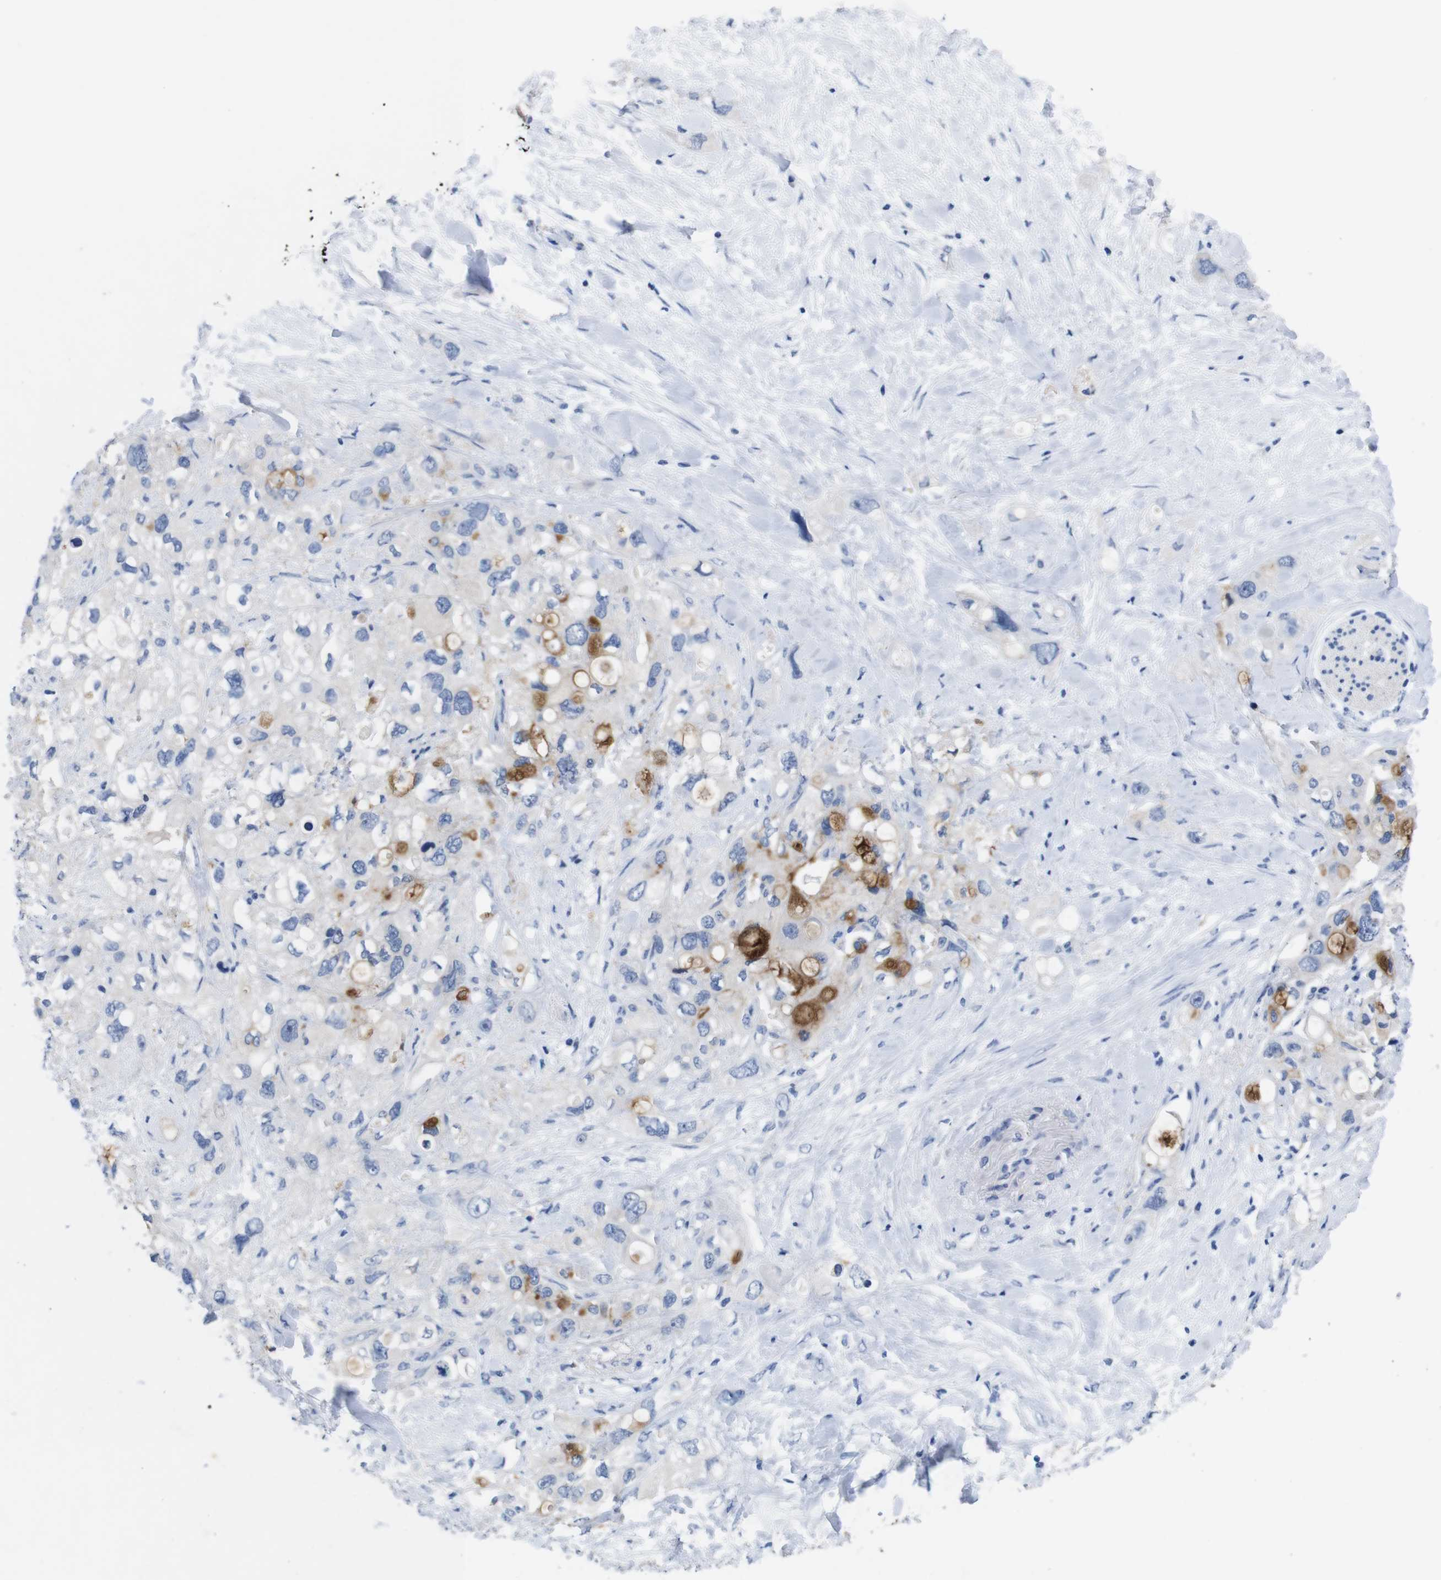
{"staining": {"intensity": "strong", "quantity": "25%-75%", "location": "cytoplasmic/membranous"}, "tissue": "pancreatic cancer", "cell_type": "Tumor cells", "image_type": "cancer", "snomed": [{"axis": "morphology", "description": "Adenocarcinoma, NOS"}, {"axis": "topography", "description": "Pancreas"}], "caption": "There is high levels of strong cytoplasmic/membranous positivity in tumor cells of adenocarcinoma (pancreatic), as demonstrated by immunohistochemical staining (brown color).", "gene": "C1RL", "patient": {"sex": "female", "age": 56}}